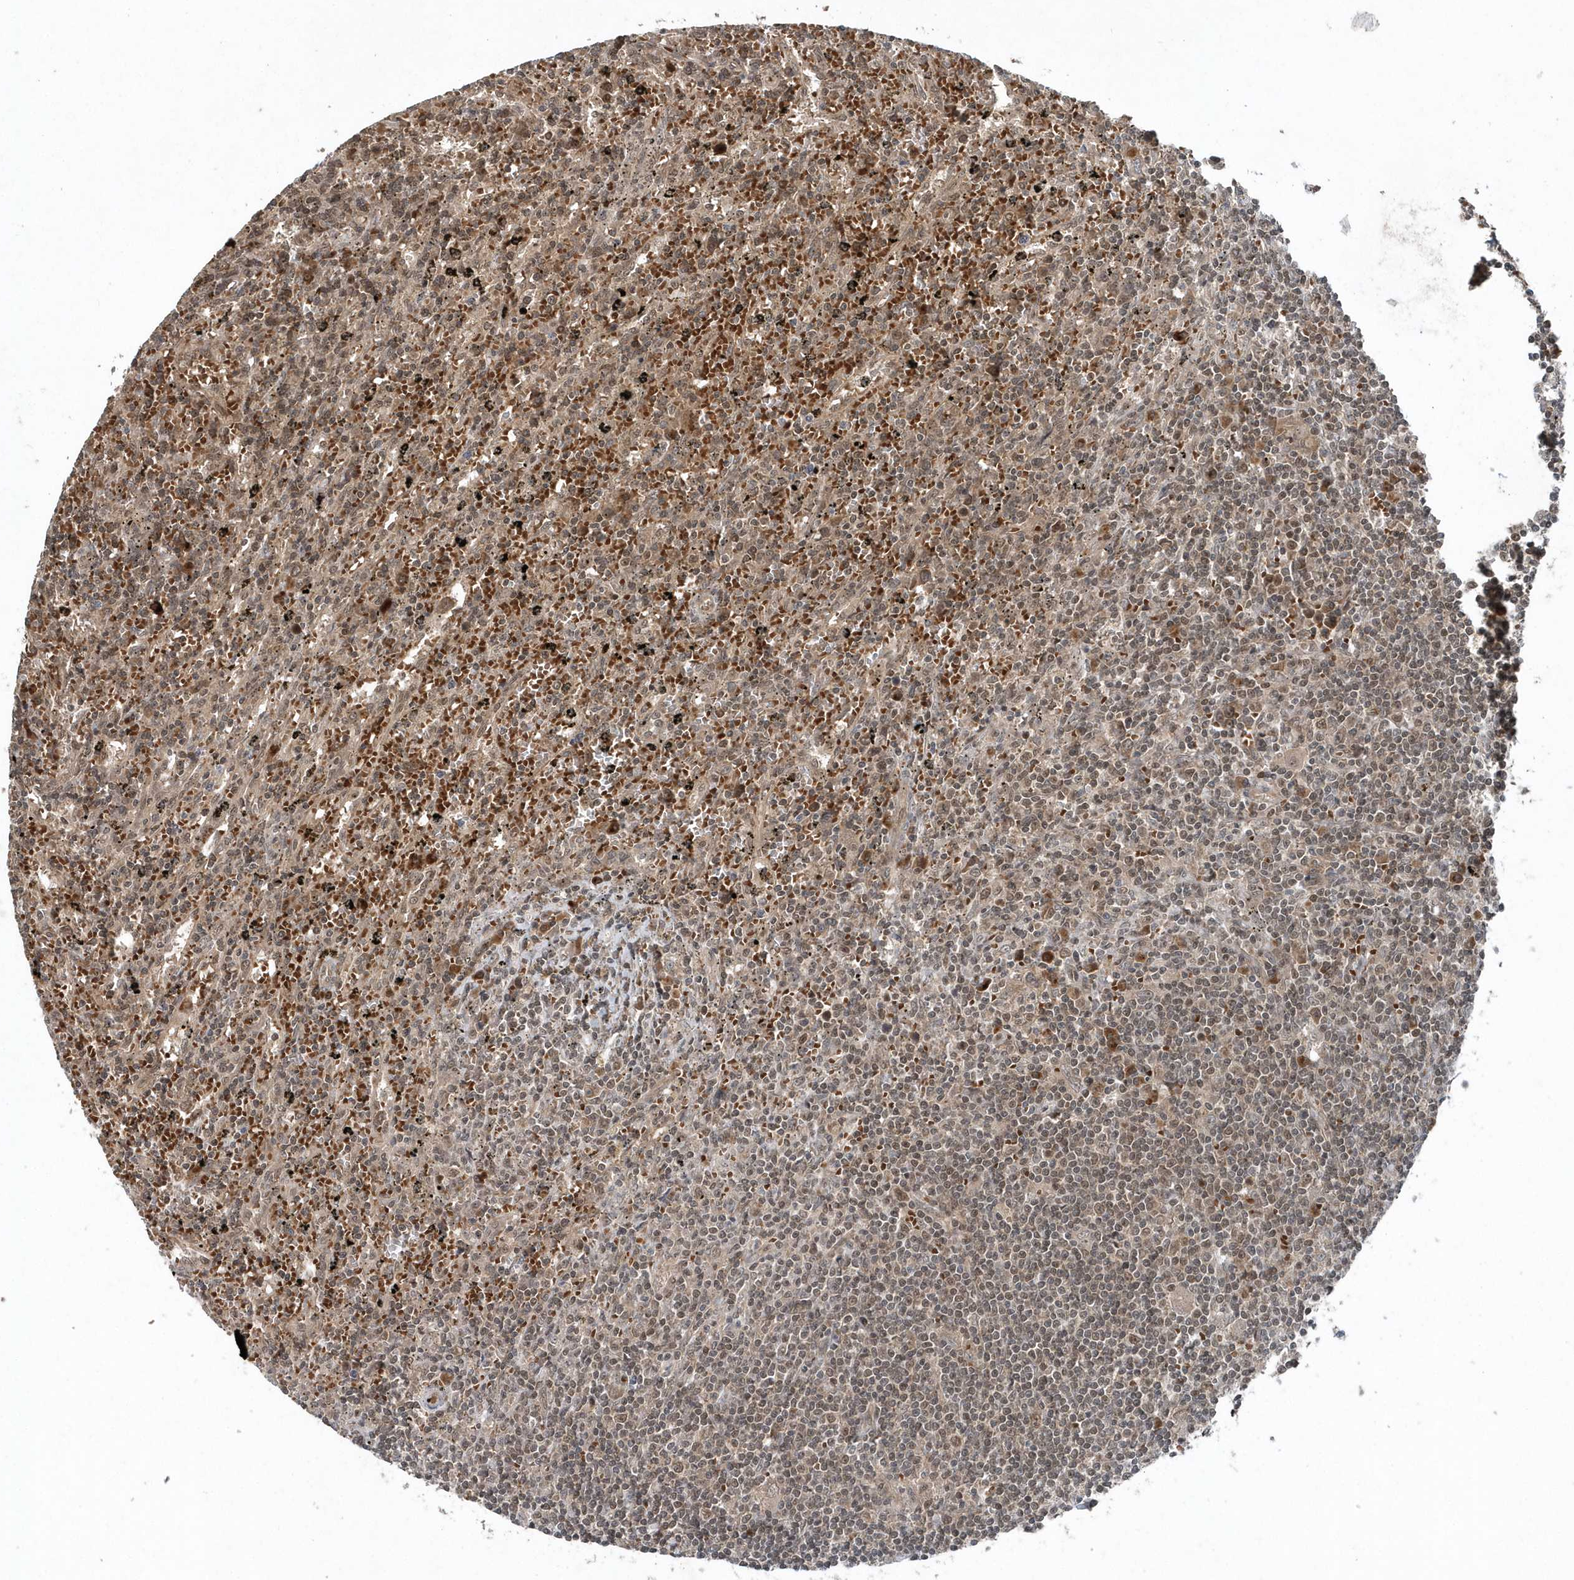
{"staining": {"intensity": "moderate", "quantity": ">75%", "location": "nuclear"}, "tissue": "lymphoma", "cell_type": "Tumor cells", "image_type": "cancer", "snomed": [{"axis": "morphology", "description": "Malignant lymphoma, non-Hodgkin's type, Low grade"}, {"axis": "topography", "description": "Spleen"}], "caption": "An image showing moderate nuclear expression in approximately >75% of tumor cells in lymphoma, as visualized by brown immunohistochemical staining.", "gene": "QTRT2", "patient": {"sex": "male", "age": 76}}